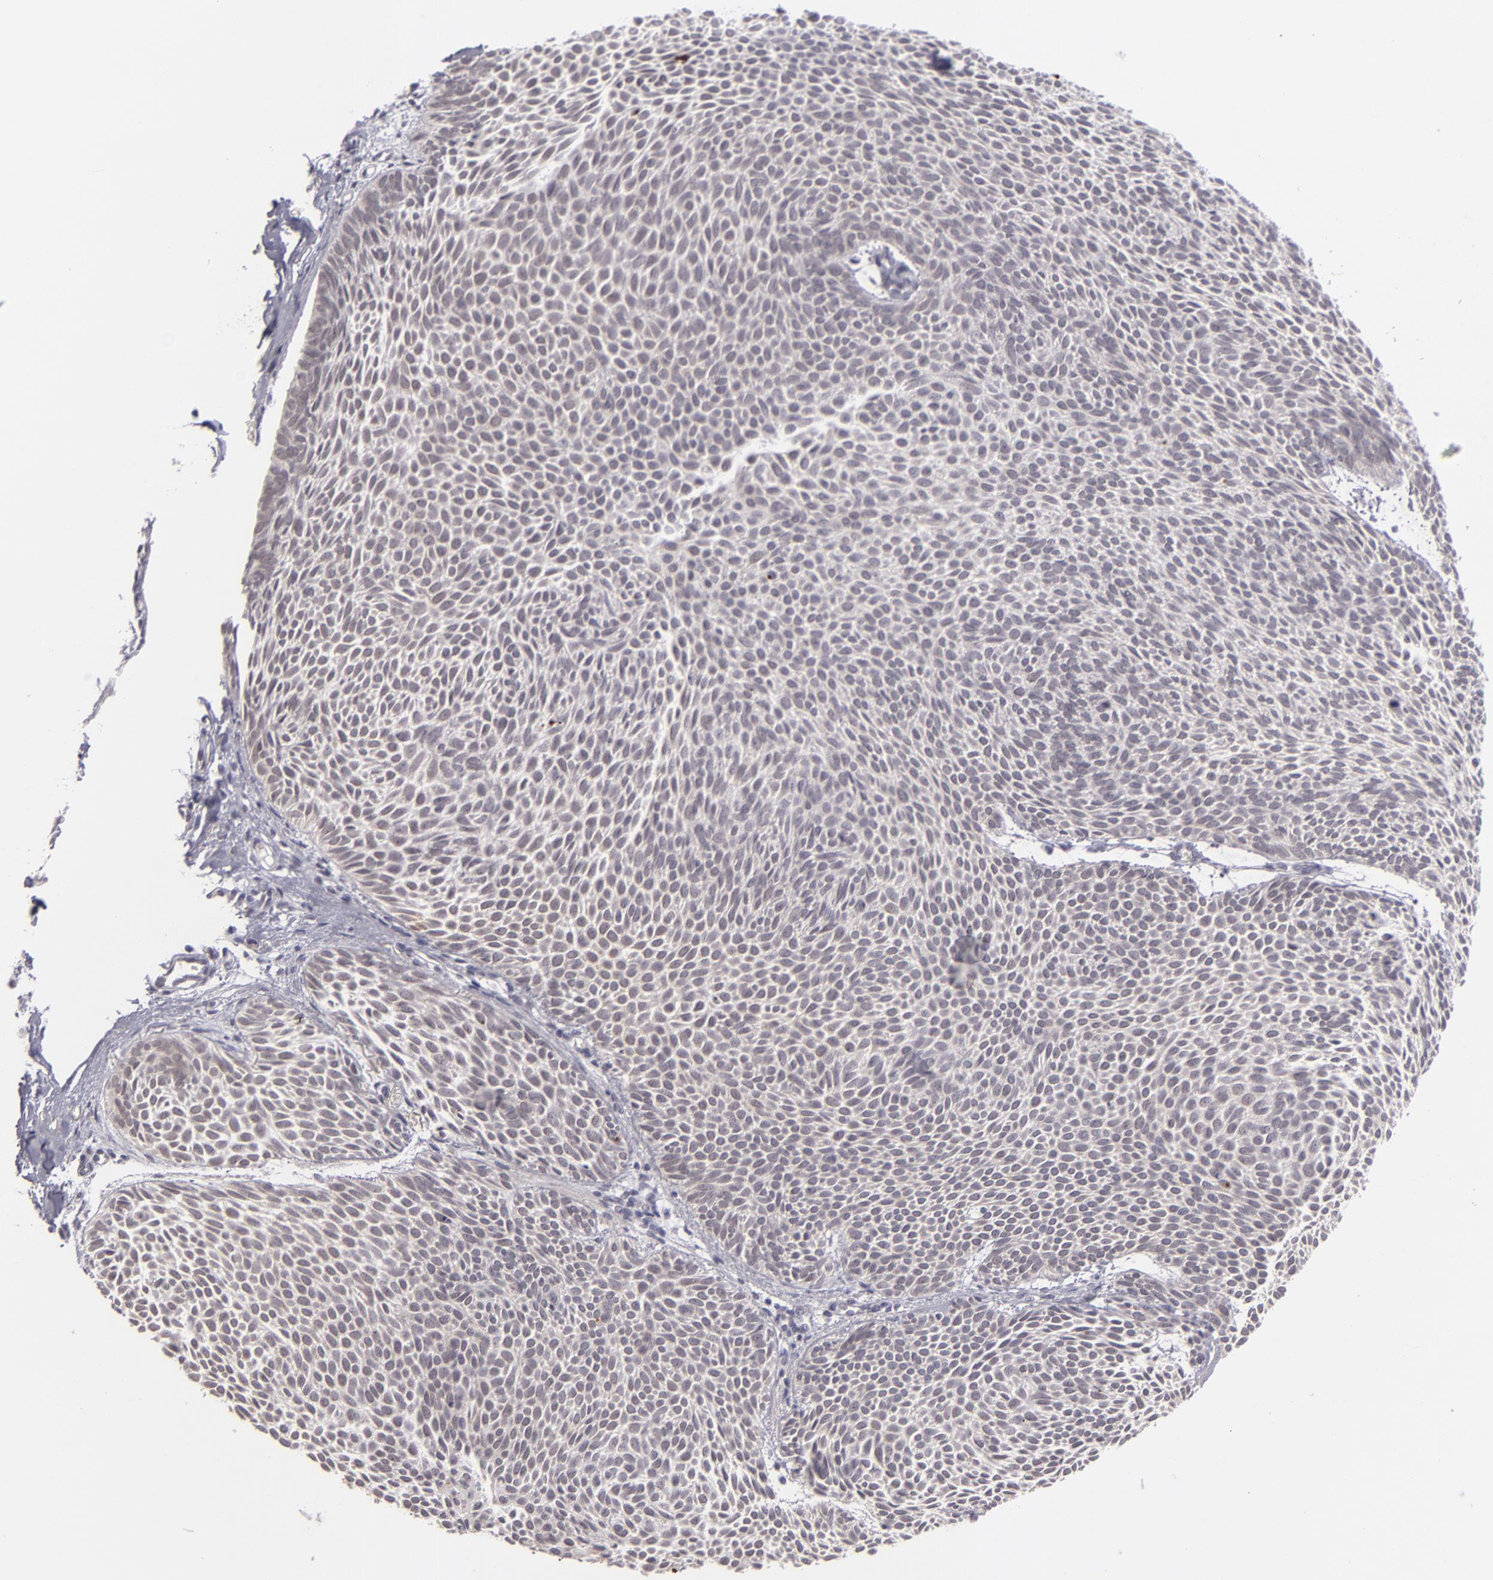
{"staining": {"intensity": "negative", "quantity": "none", "location": "none"}, "tissue": "skin cancer", "cell_type": "Tumor cells", "image_type": "cancer", "snomed": [{"axis": "morphology", "description": "Basal cell carcinoma"}, {"axis": "topography", "description": "Skin"}], "caption": "High magnification brightfield microscopy of skin cancer (basal cell carcinoma) stained with DAB (3,3'-diaminobenzidine) (brown) and counterstained with hematoxylin (blue): tumor cells show no significant staining.", "gene": "ZNF205", "patient": {"sex": "male", "age": 84}}